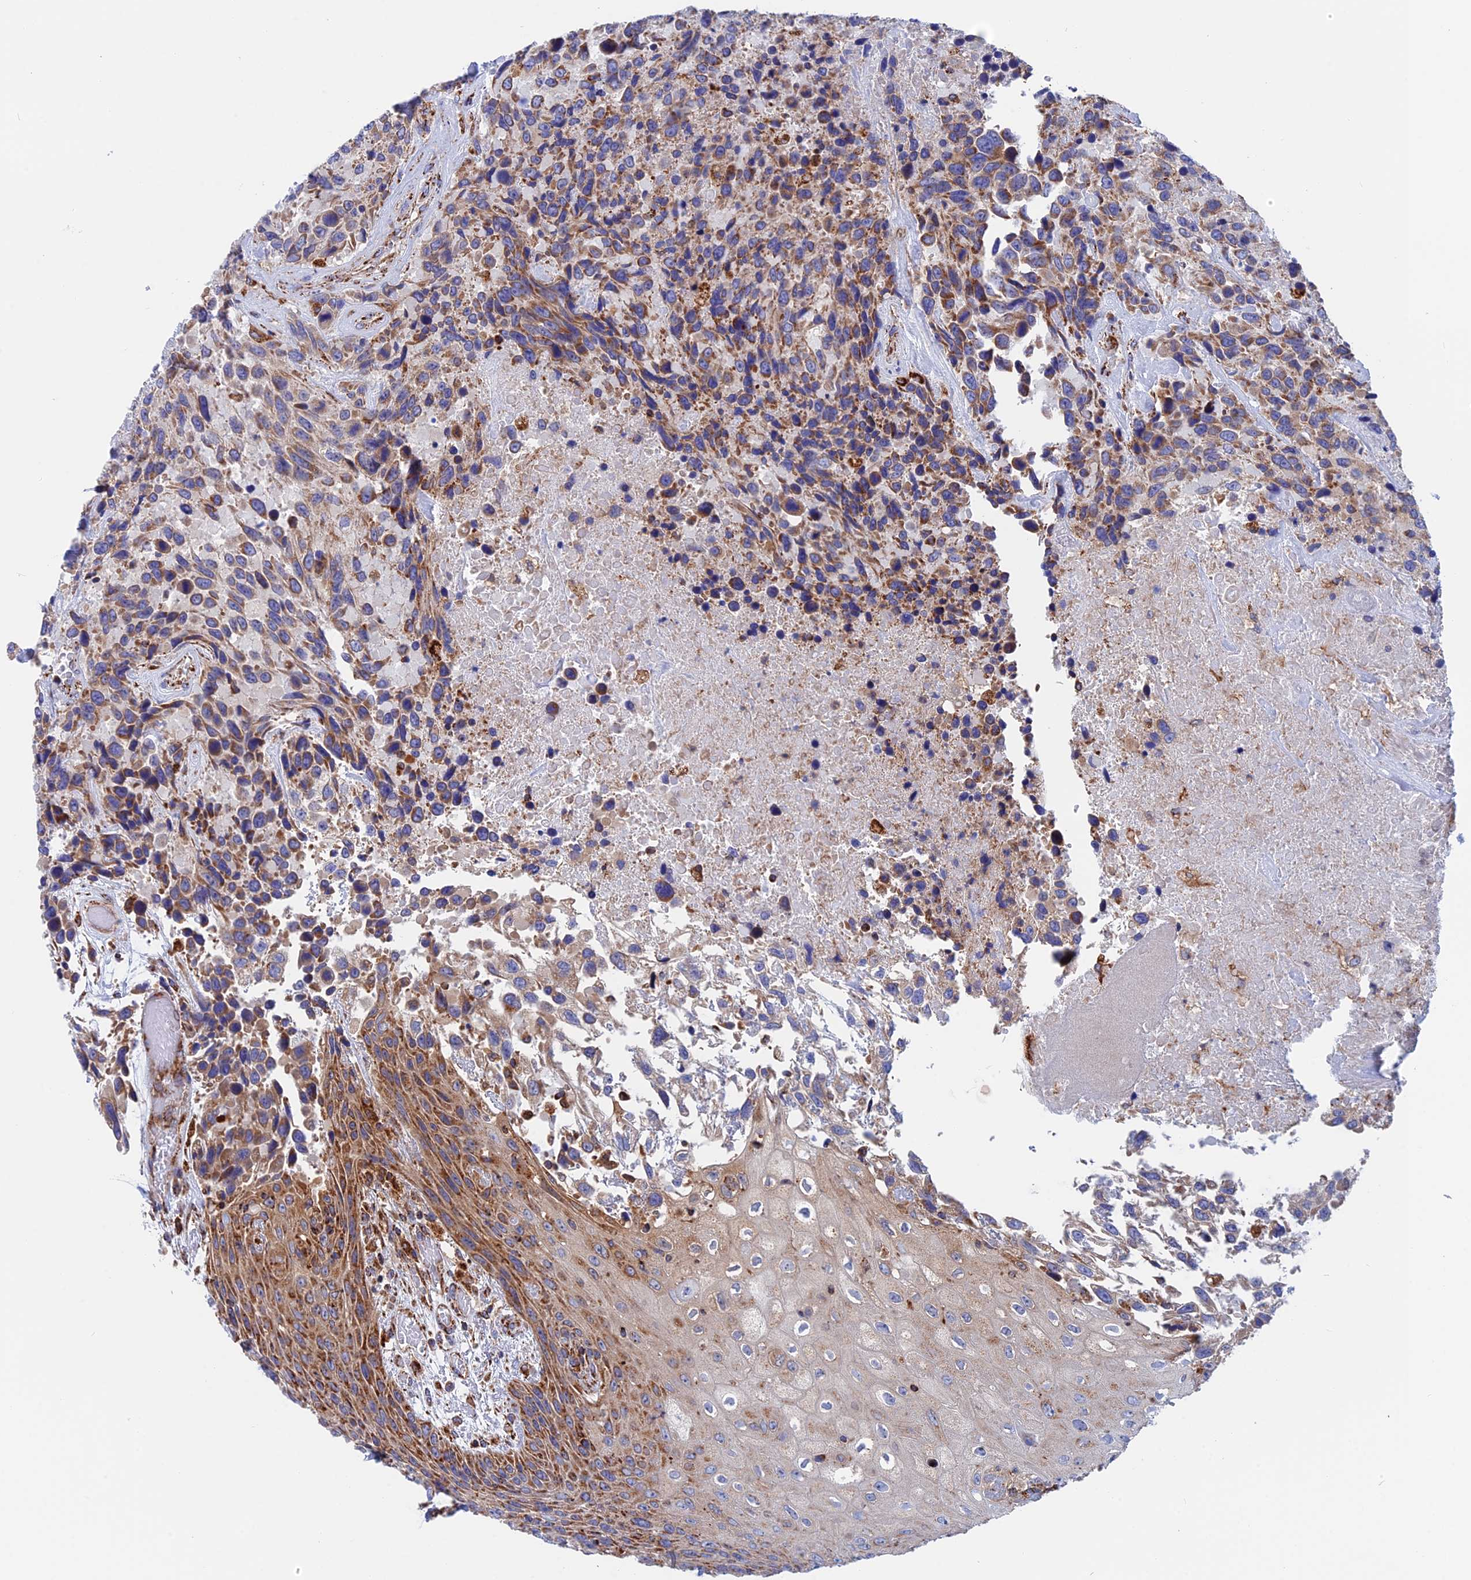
{"staining": {"intensity": "moderate", "quantity": "<25%", "location": "cytoplasmic/membranous"}, "tissue": "urothelial cancer", "cell_type": "Tumor cells", "image_type": "cancer", "snomed": [{"axis": "morphology", "description": "Urothelial carcinoma, High grade"}, {"axis": "topography", "description": "Urinary bladder"}], "caption": "Urothelial cancer tissue displays moderate cytoplasmic/membranous expression in about <25% of tumor cells", "gene": "WDR83", "patient": {"sex": "female", "age": 70}}